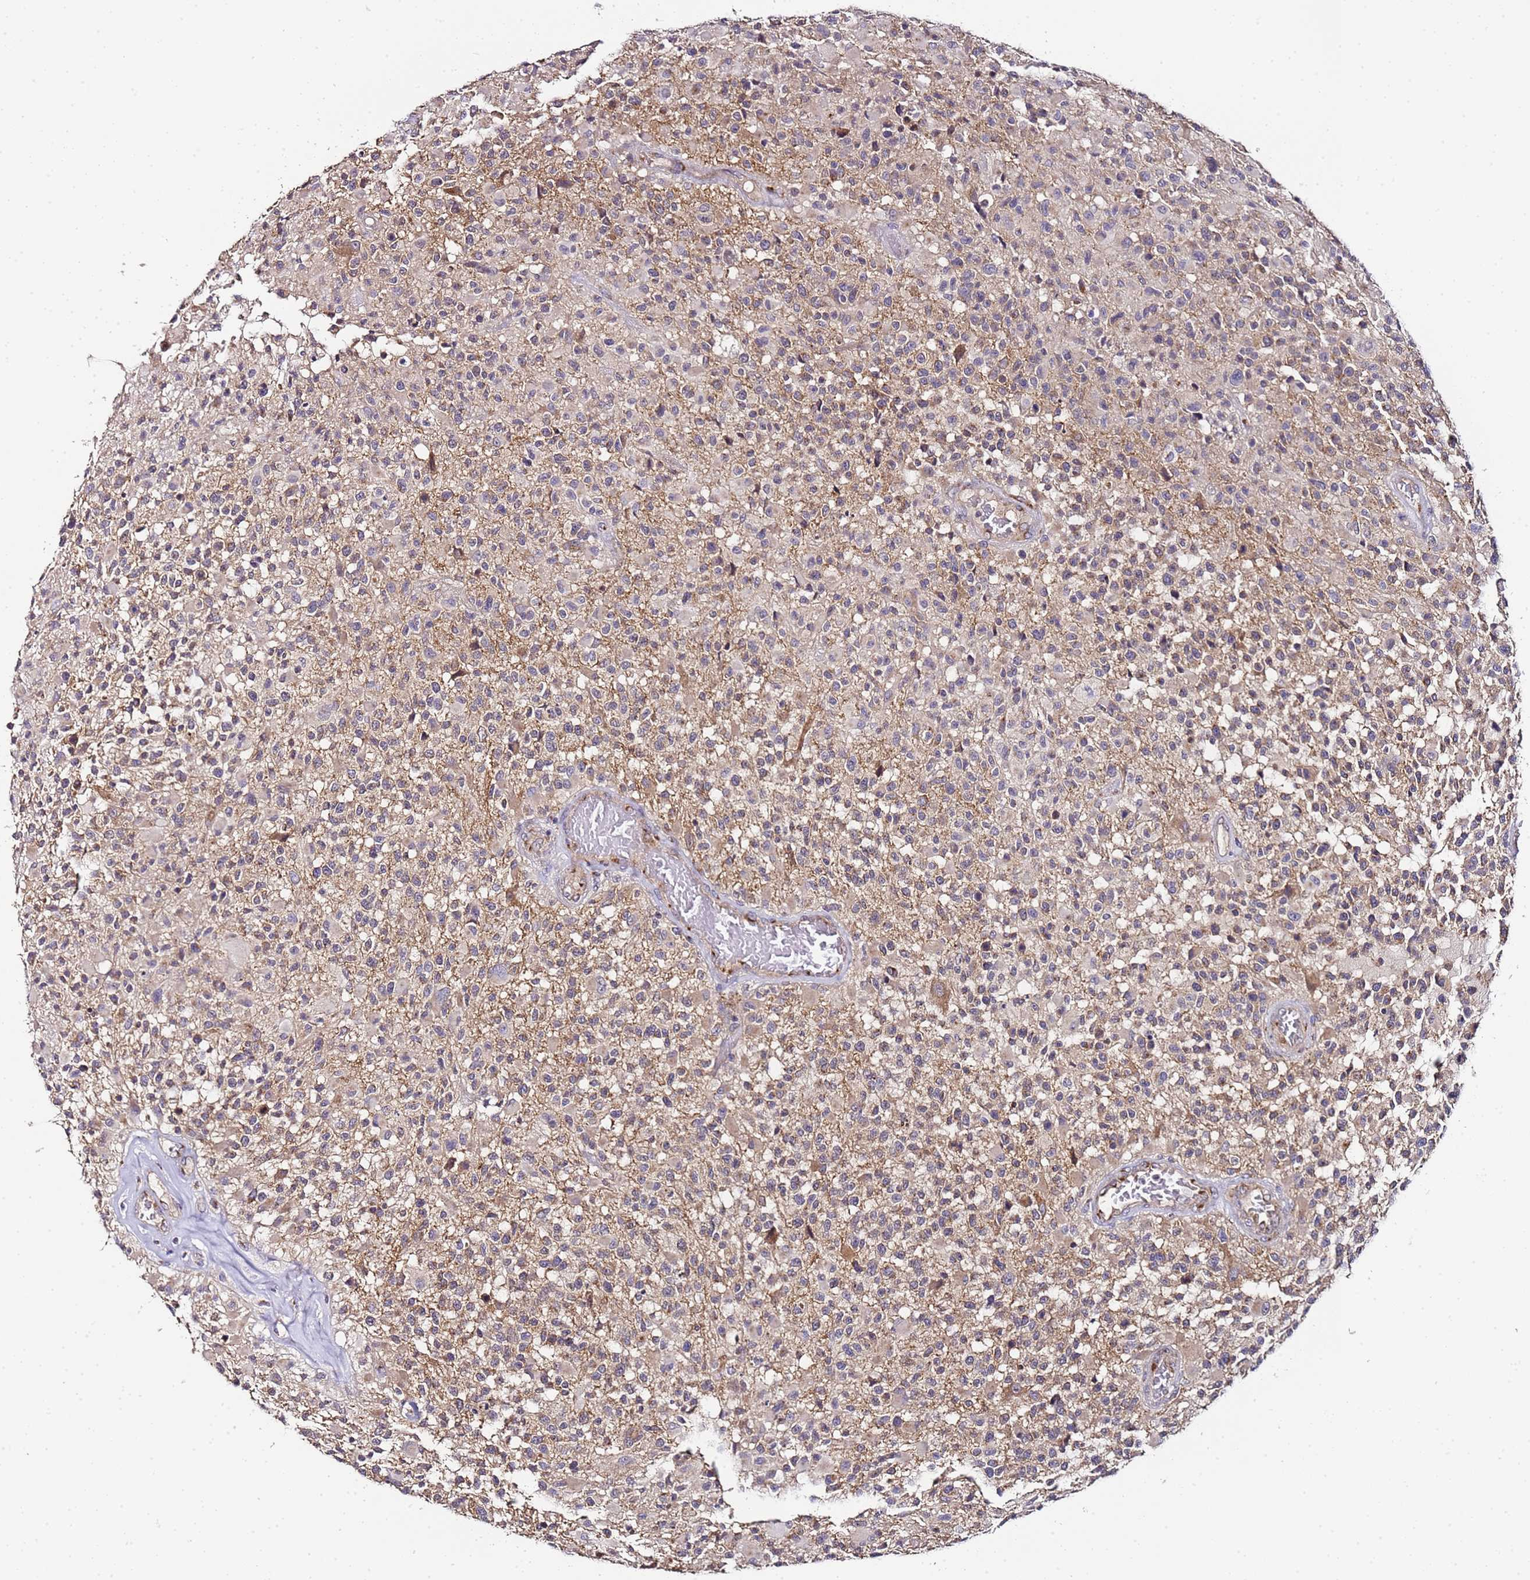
{"staining": {"intensity": "negative", "quantity": "none", "location": "none"}, "tissue": "glioma", "cell_type": "Tumor cells", "image_type": "cancer", "snomed": [{"axis": "morphology", "description": "Glioma, malignant, High grade"}, {"axis": "morphology", "description": "Glioblastoma, NOS"}, {"axis": "topography", "description": "Brain"}], "caption": "DAB (3,3'-diaminobenzidine) immunohistochemical staining of glioma reveals no significant staining in tumor cells. The staining was performed using DAB (3,3'-diaminobenzidine) to visualize the protein expression in brown, while the nuclei were stained in blue with hematoxylin (Magnification: 20x).", "gene": "MRPL49", "patient": {"sex": "male", "age": 60}}